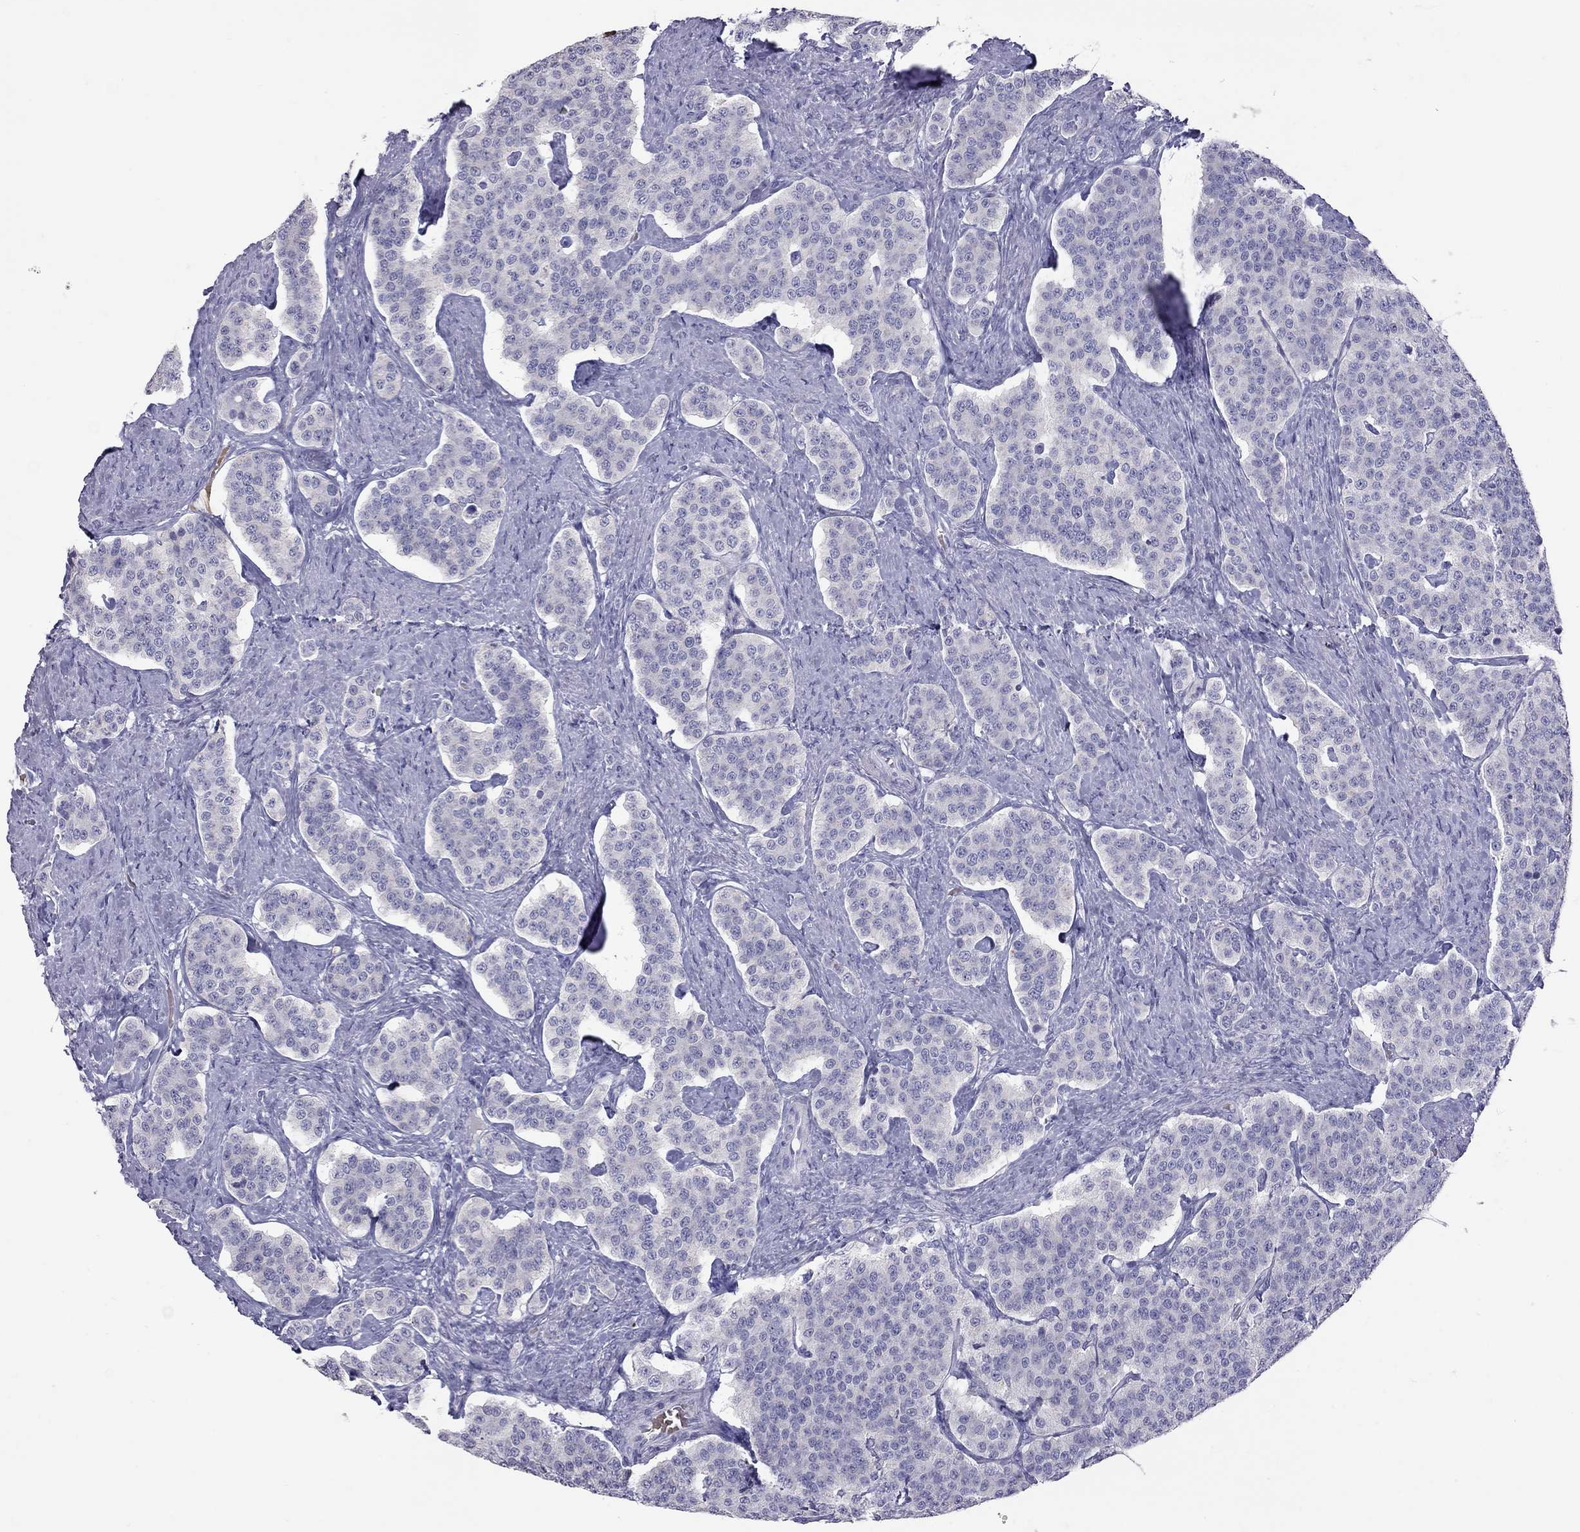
{"staining": {"intensity": "negative", "quantity": "none", "location": "none"}, "tissue": "carcinoid", "cell_type": "Tumor cells", "image_type": "cancer", "snomed": [{"axis": "morphology", "description": "Carcinoid, malignant, NOS"}, {"axis": "topography", "description": "Small intestine"}], "caption": "High power microscopy image of an IHC image of carcinoid (malignant), revealing no significant expression in tumor cells.", "gene": "MUC16", "patient": {"sex": "female", "age": 58}}